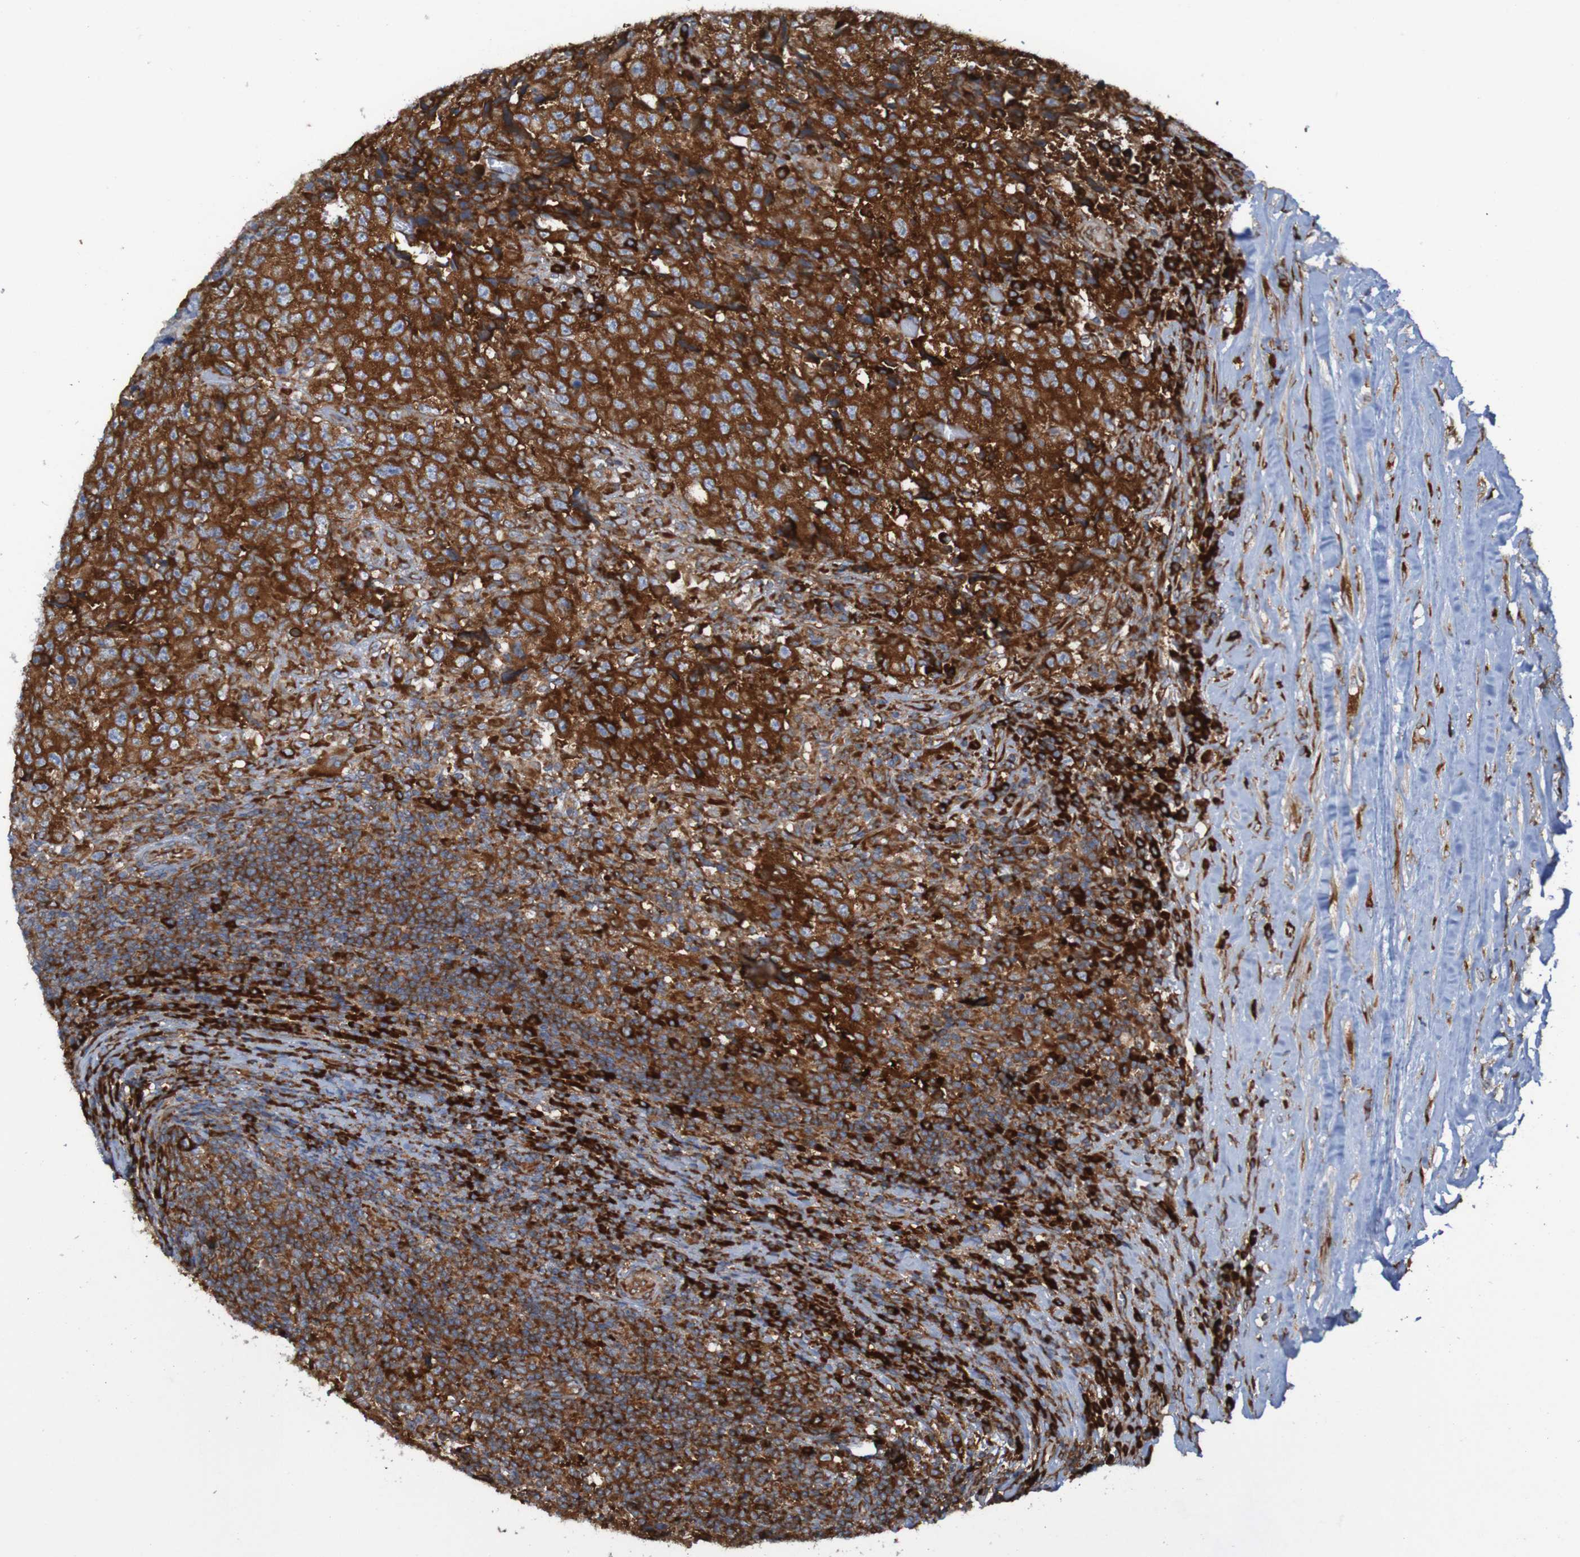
{"staining": {"intensity": "strong", "quantity": ">75%", "location": "cytoplasmic/membranous"}, "tissue": "testis cancer", "cell_type": "Tumor cells", "image_type": "cancer", "snomed": [{"axis": "morphology", "description": "Necrosis, NOS"}, {"axis": "morphology", "description": "Carcinoma, Embryonal, NOS"}, {"axis": "topography", "description": "Testis"}], "caption": "Immunohistochemical staining of testis cancer (embryonal carcinoma) demonstrates strong cytoplasmic/membranous protein staining in approximately >75% of tumor cells.", "gene": "RPL10", "patient": {"sex": "male", "age": 19}}